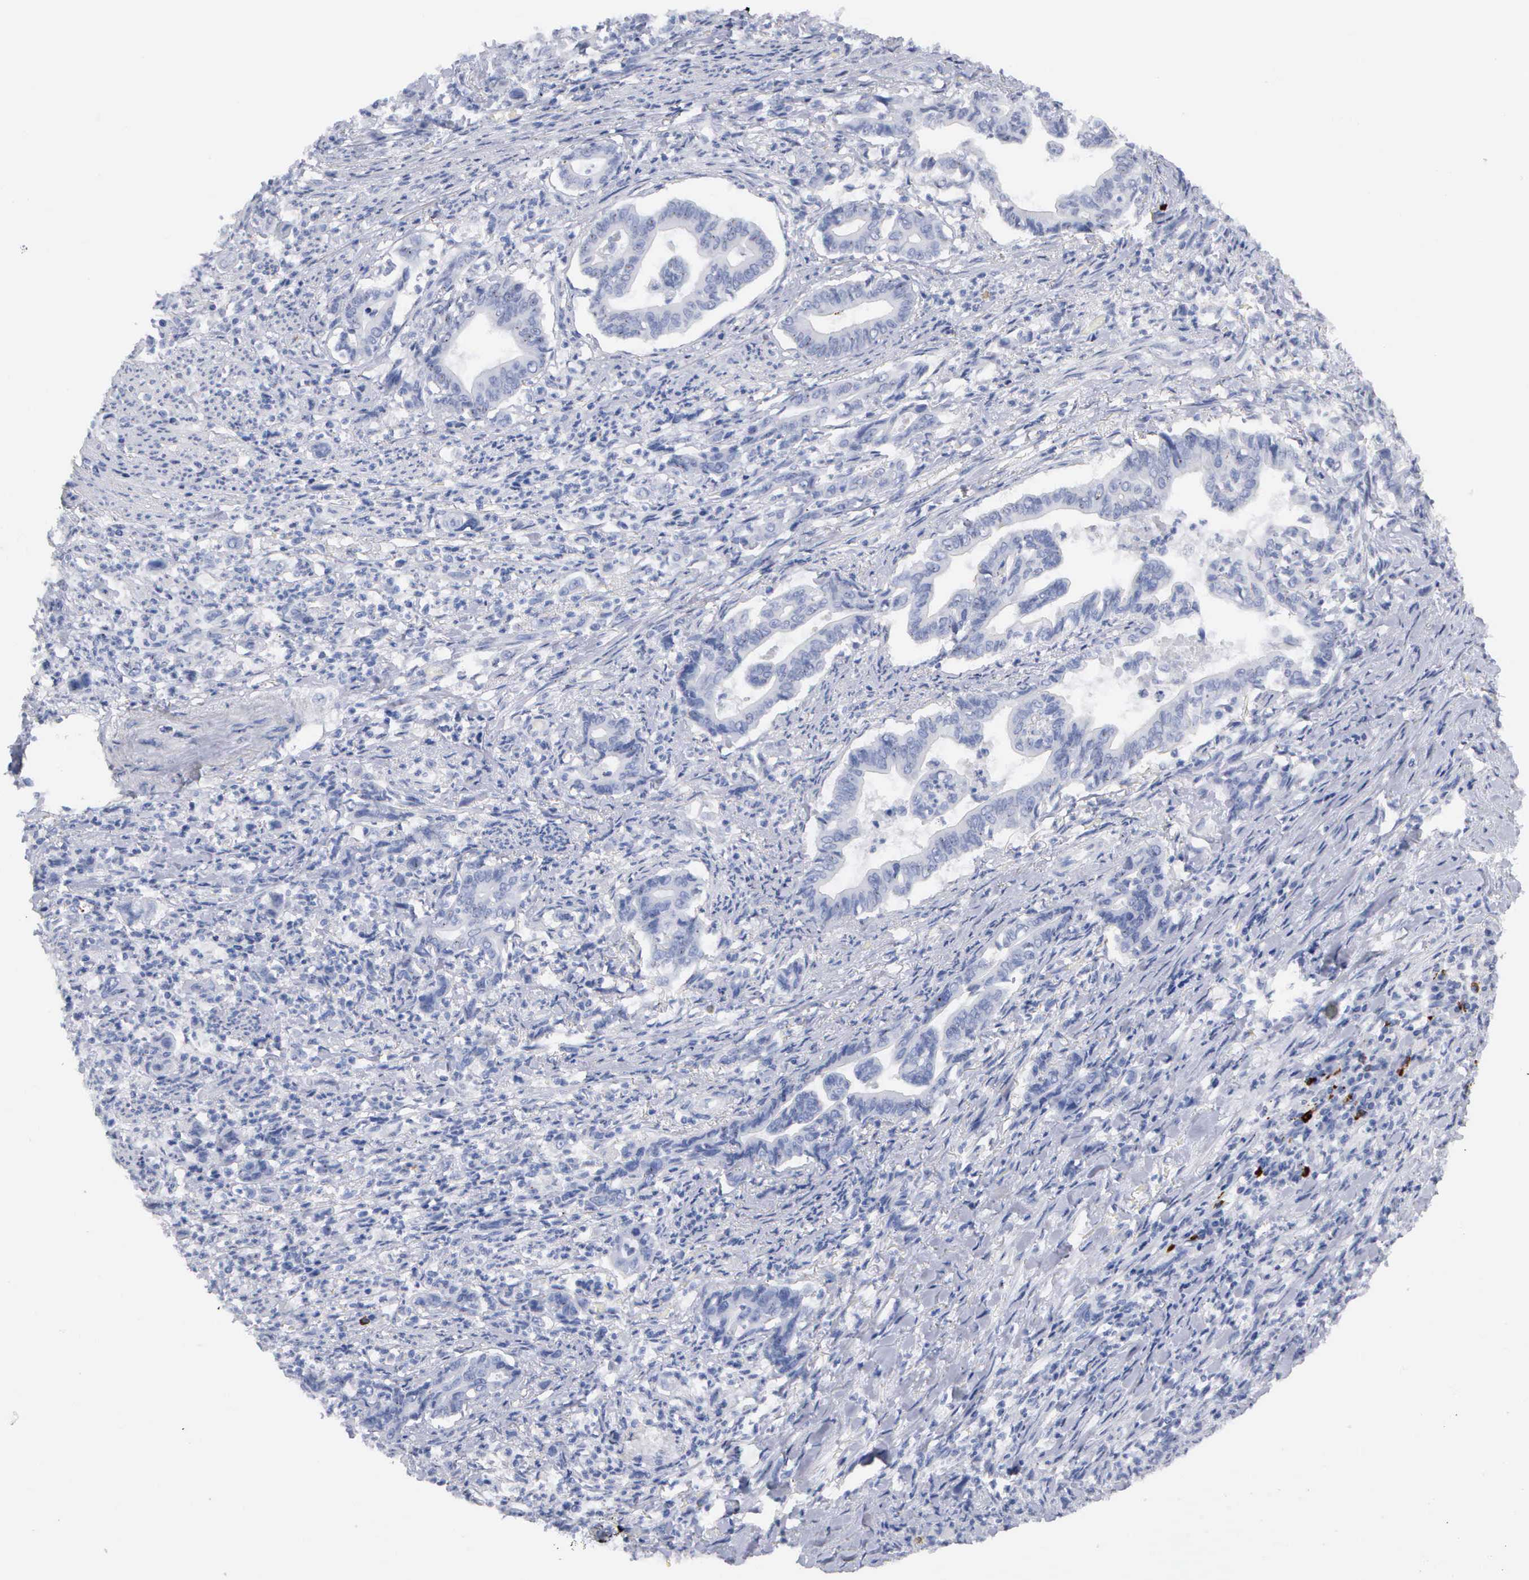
{"staining": {"intensity": "negative", "quantity": "none", "location": "none"}, "tissue": "stomach cancer", "cell_type": "Tumor cells", "image_type": "cancer", "snomed": [{"axis": "morphology", "description": "Adenocarcinoma, NOS"}, {"axis": "topography", "description": "Stomach"}], "caption": "Stomach adenocarcinoma was stained to show a protein in brown. There is no significant positivity in tumor cells.", "gene": "ASPHD2", "patient": {"sex": "female", "age": 76}}